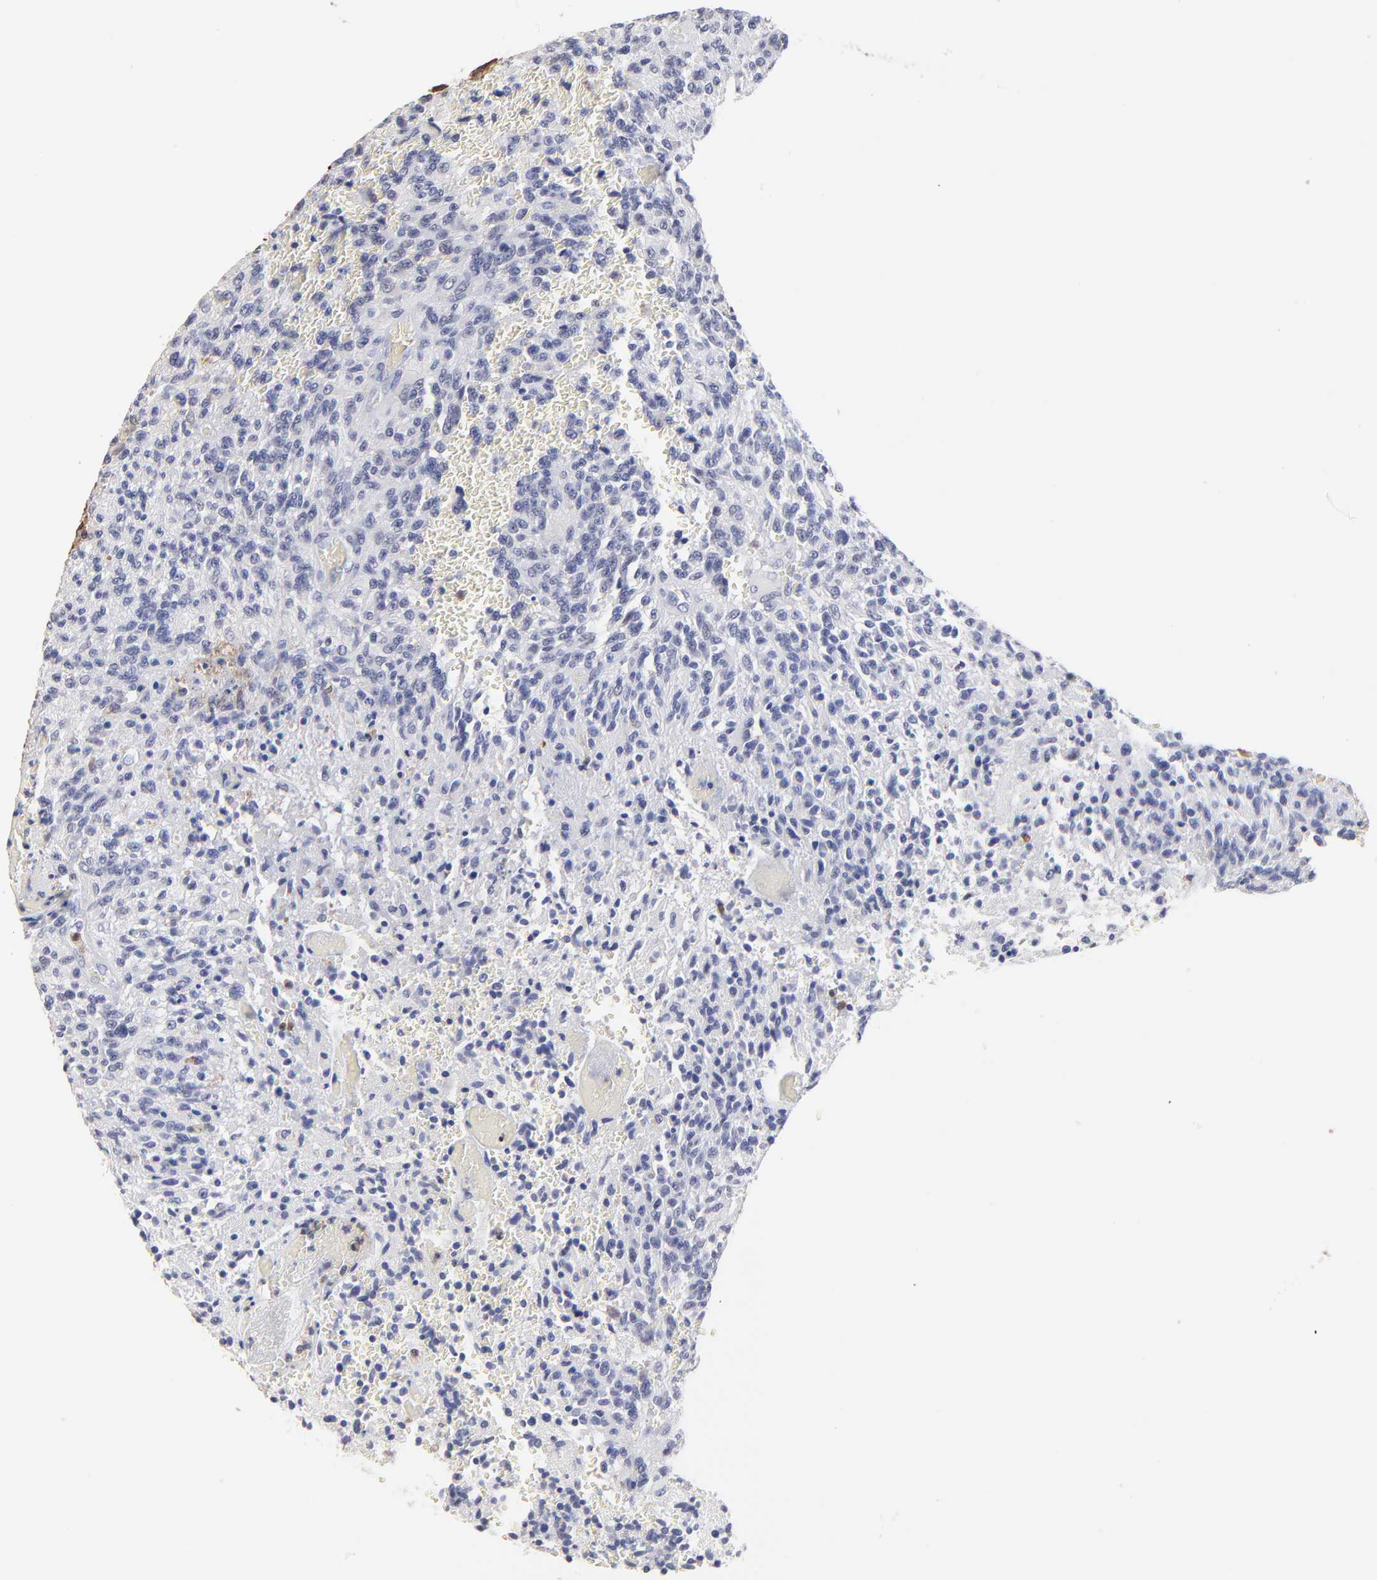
{"staining": {"intensity": "moderate", "quantity": "<25%", "location": "cytoplasmic/membranous"}, "tissue": "glioma", "cell_type": "Tumor cells", "image_type": "cancer", "snomed": [{"axis": "morphology", "description": "Normal tissue, NOS"}, {"axis": "morphology", "description": "Glioma, malignant, High grade"}, {"axis": "topography", "description": "Cerebral cortex"}], "caption": "There is low levels of moderate cytoplasmic/membranous staining in tumor cells of malignant high-grade glioma, as demonstrated by immunohistochemical staining (brown color).", "gene": "SMARCA1", "patient": {"sex": "male", "age": 56}}